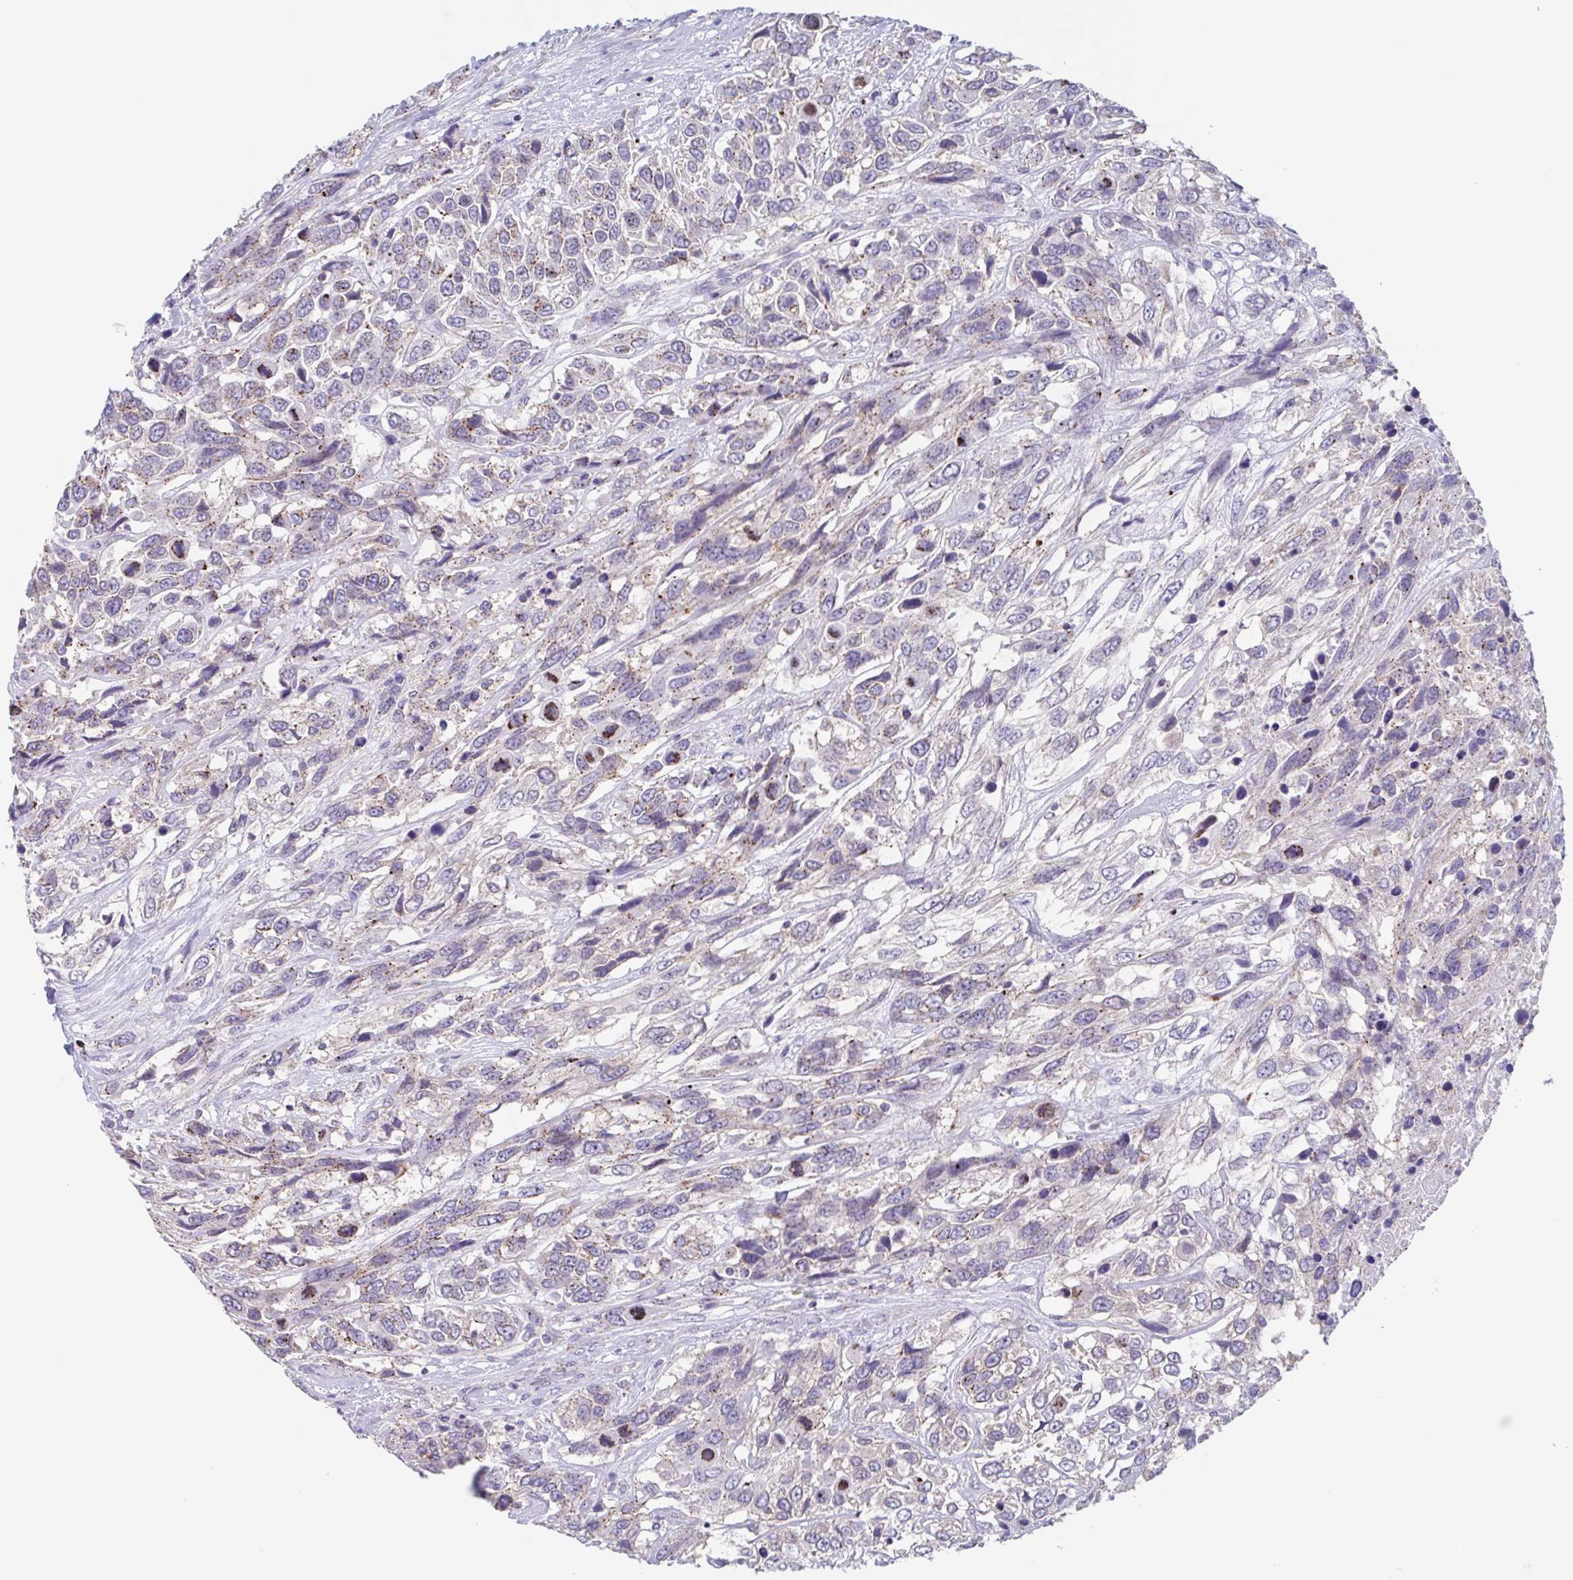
{"staining": {"intensity": "moderate", "quantity": ">75%", "location": "cytoplasmic/membranous"}, "tissue": "urothelial cancer", "cell_type": "Tumor cells", "image_type": "cancer", "snomed": [{"axis": "morphology", "description": "Urothelial carcinoma, High grade"}, {"axis": "topography", "description": "Urinary bladder"}], "caption": "Moderate cytoplasmic/membranous expression is appreciated in about >75% of tumor cells in urothelial carcinoma (high-grade). (DAB (3,3'-diaminobenzidine) IHC with brightfield microscopy, high magnification).", "gene": "CHMP5", "patient": {"sex": "female", "age": 70}}